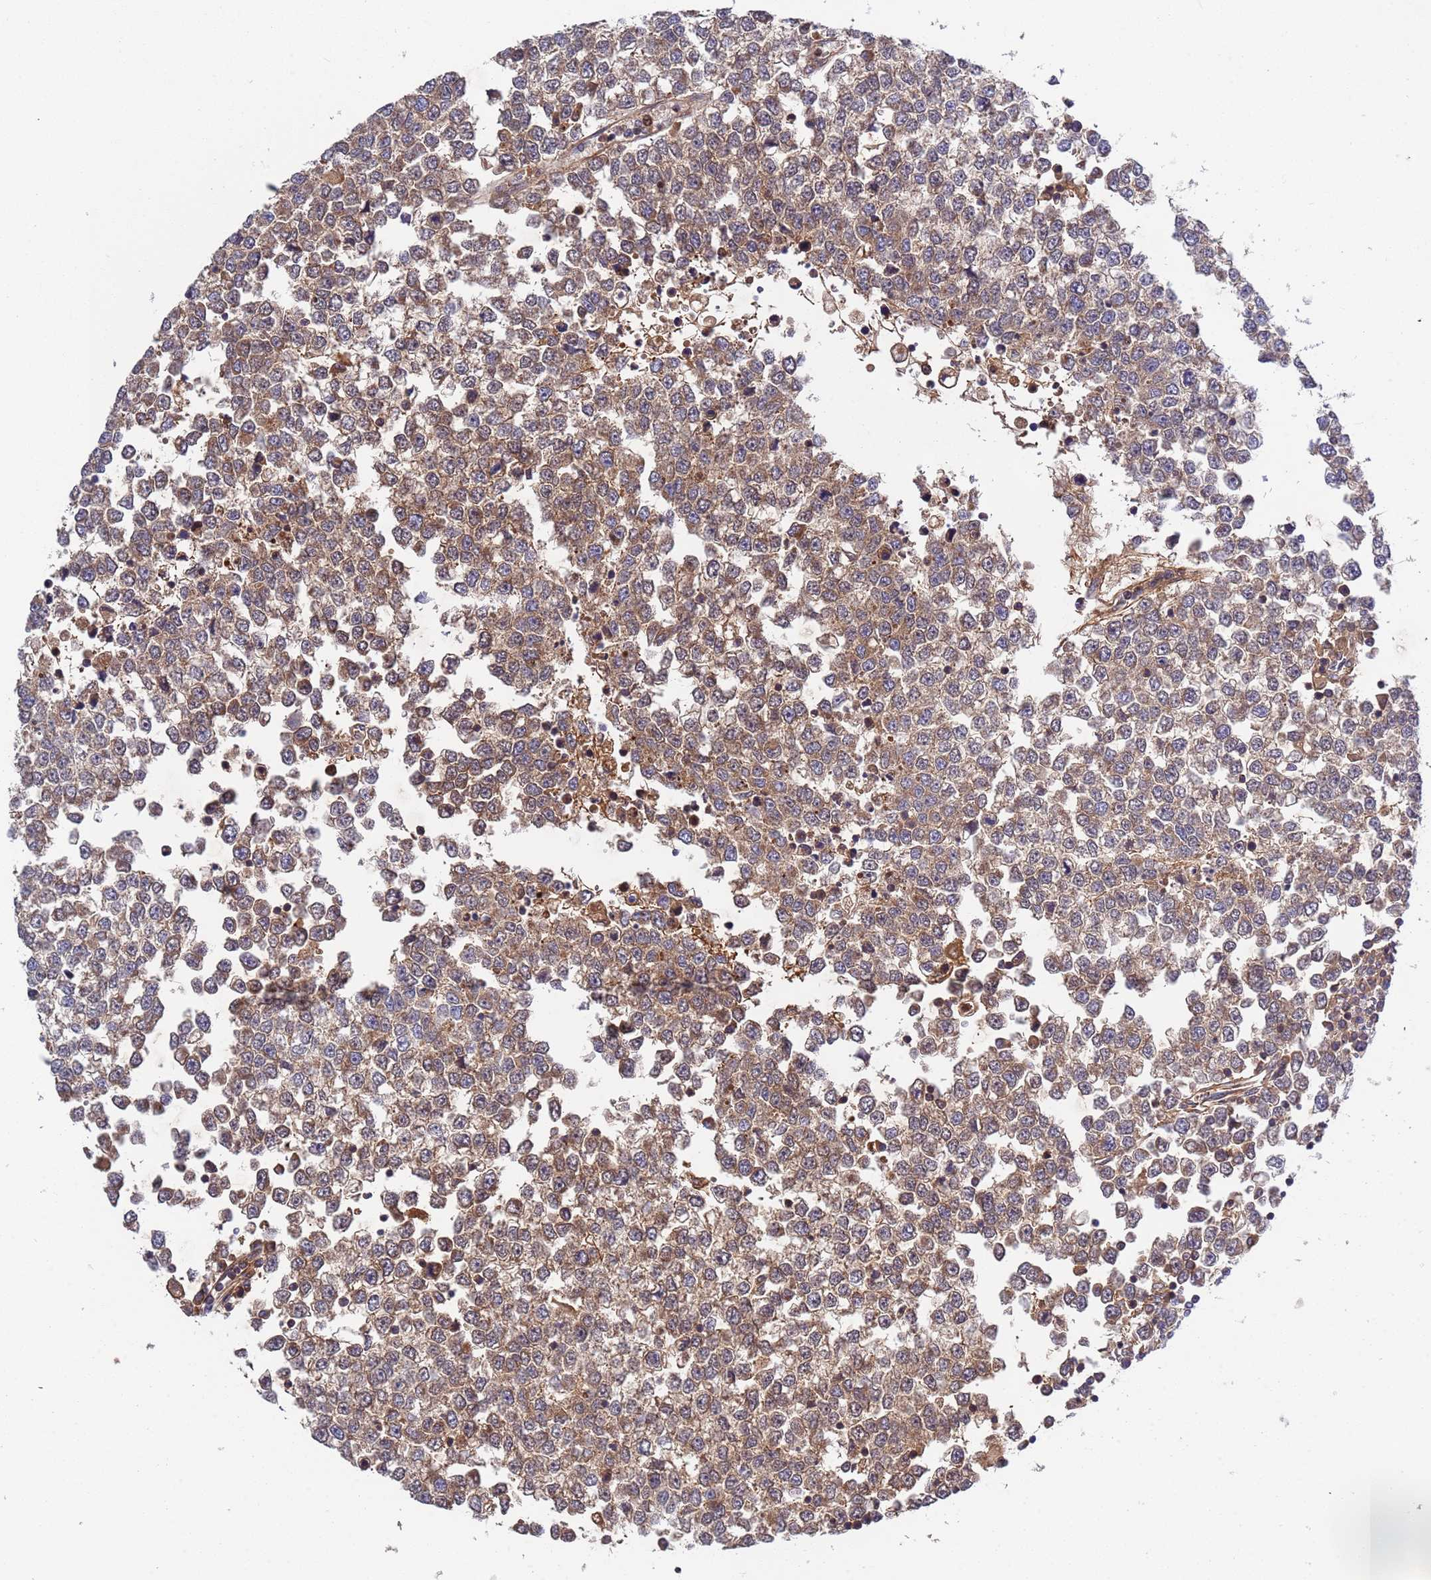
{"staining": {"intensity": "moderate", "quantity": ">75%", "location": "cytoplasmic/membranous"}, "tissue": "testis cancer", "cell_type": "Tumor cells", "image_type": "cancer", "snomed": [{"axis": "morphology", "description": "Seminoma, NOS"}, {"axis": "topography", "description": "Testis"}], "caption": "Tumor cells display moderate cytoplasmic/membranous expression in about >75% of cells in testis seminoma. (DAB IHC, brown staining for protein, blue staining for nuclei).", "gene": "PARP16", "patient": {"sex": "male", "age": 65}}